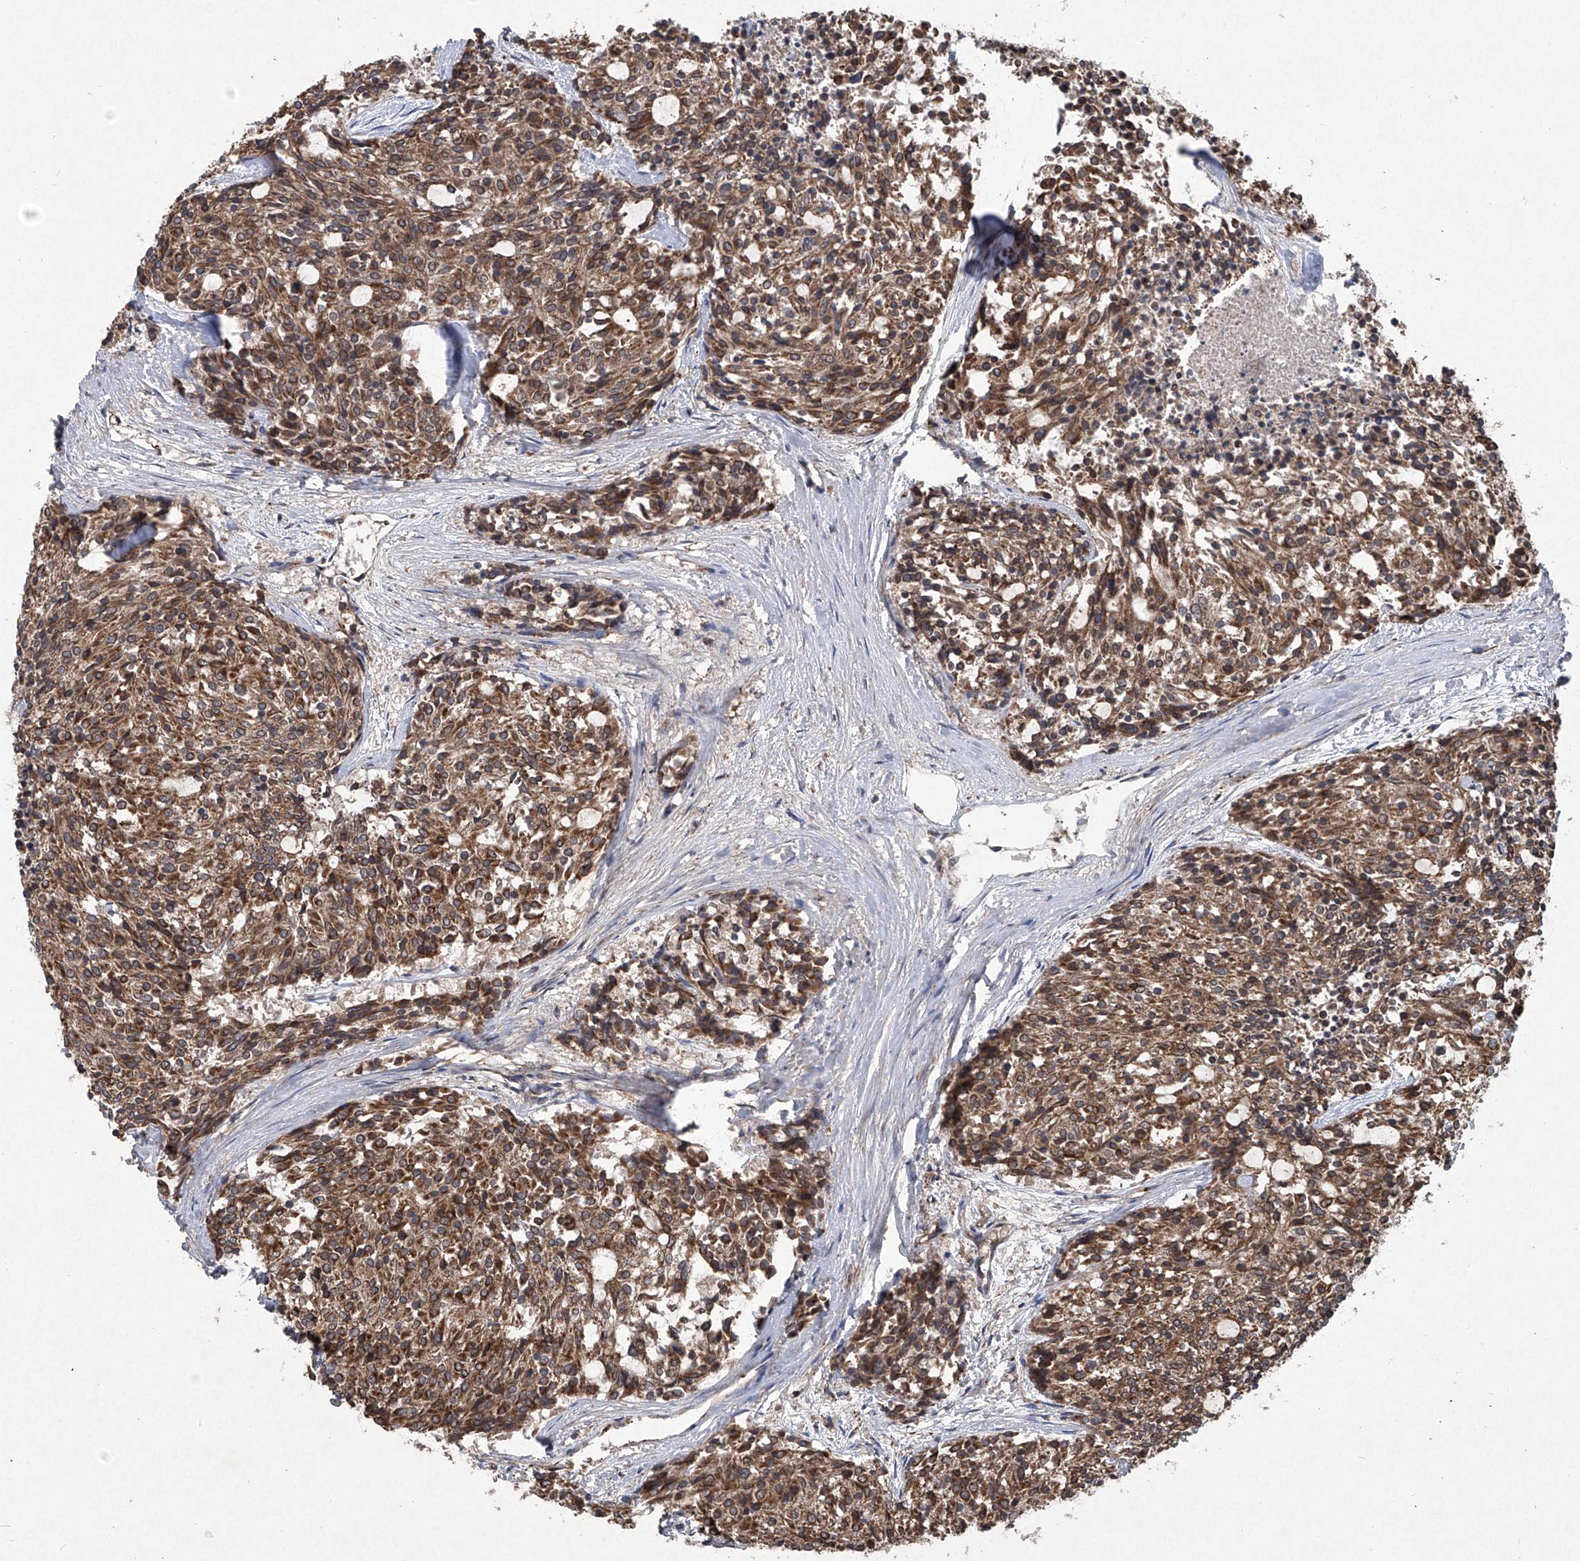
{"staining": {"intensity": "strong", "quantity": ">75%", "location": "cytoplasmic/membranous"}, "tissue": "carcinoid", "cell_type": "Tumor cells", "image_type": "cancer", "snomed": [{"axis": "morphology", "description": "Carcinoid, malignant, NOS"}, {"axis": "topography", "description": "Pancreas"}], "caption": "Protein expression by IHC shows strong cytoplasmic/membranous positivity in about >75% of tumor cells in malignant carcinoid.", "gene": "SUMF2", "patient": {"sex": "female", "age": 54}}